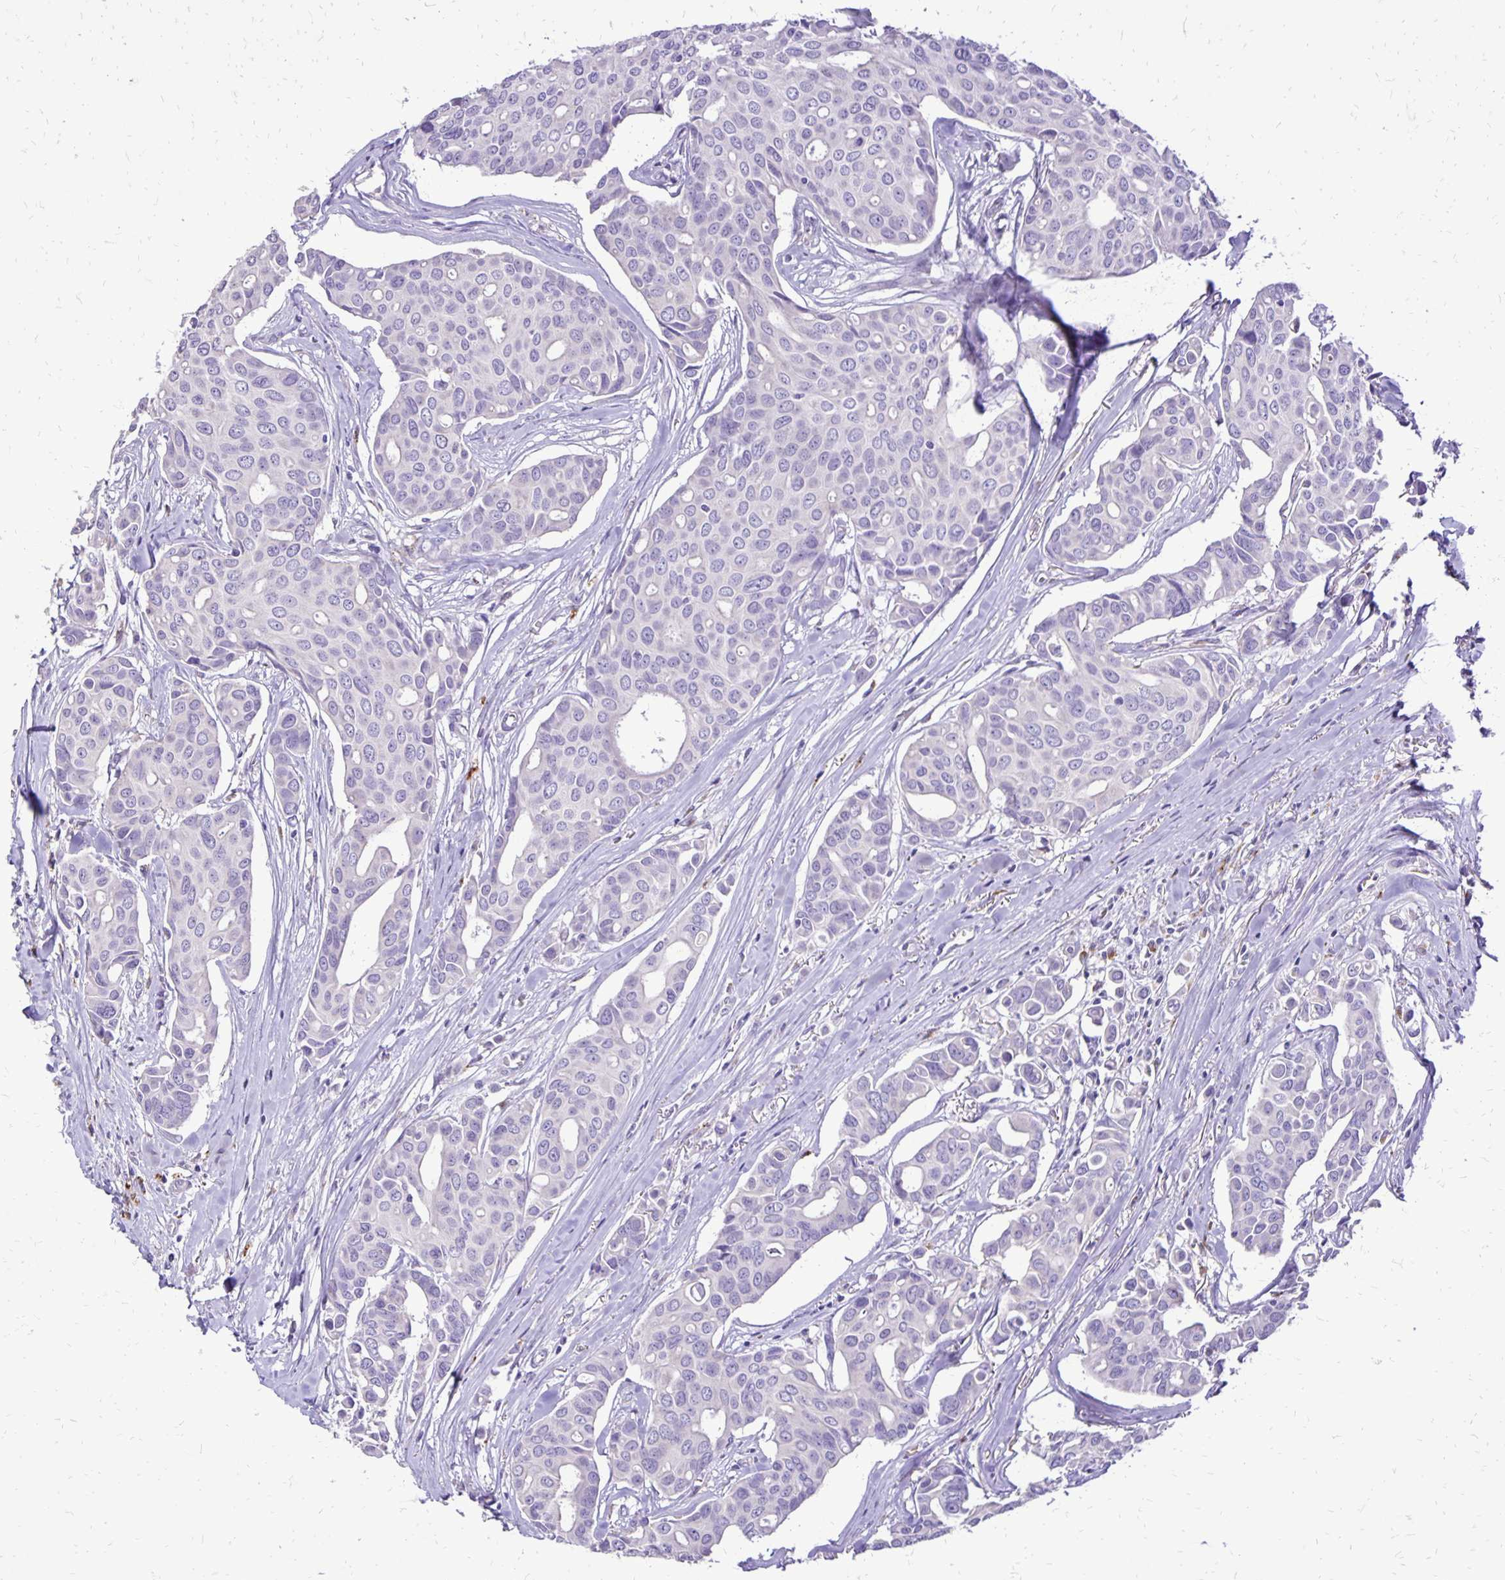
{"staining": {"intensity": "negative", "quantity": "none", "location": "none"}, "tissue": "breast cancer", "cell_type": "Tumor cells", "image_type": "cancer", "snomed": [{"axis": "morphology", "description": "Duct carcinoma"}, {"axis": "topography", "description": "Breast"}], "caption": "DAB (3,3'-diaminobenzidine) immunohistochemical staining of breast intraductal carcinoma reveals no significant staining in tumor cells.", "gene": "EIF5A", "patient": {"sex": "female", "age": 54}}